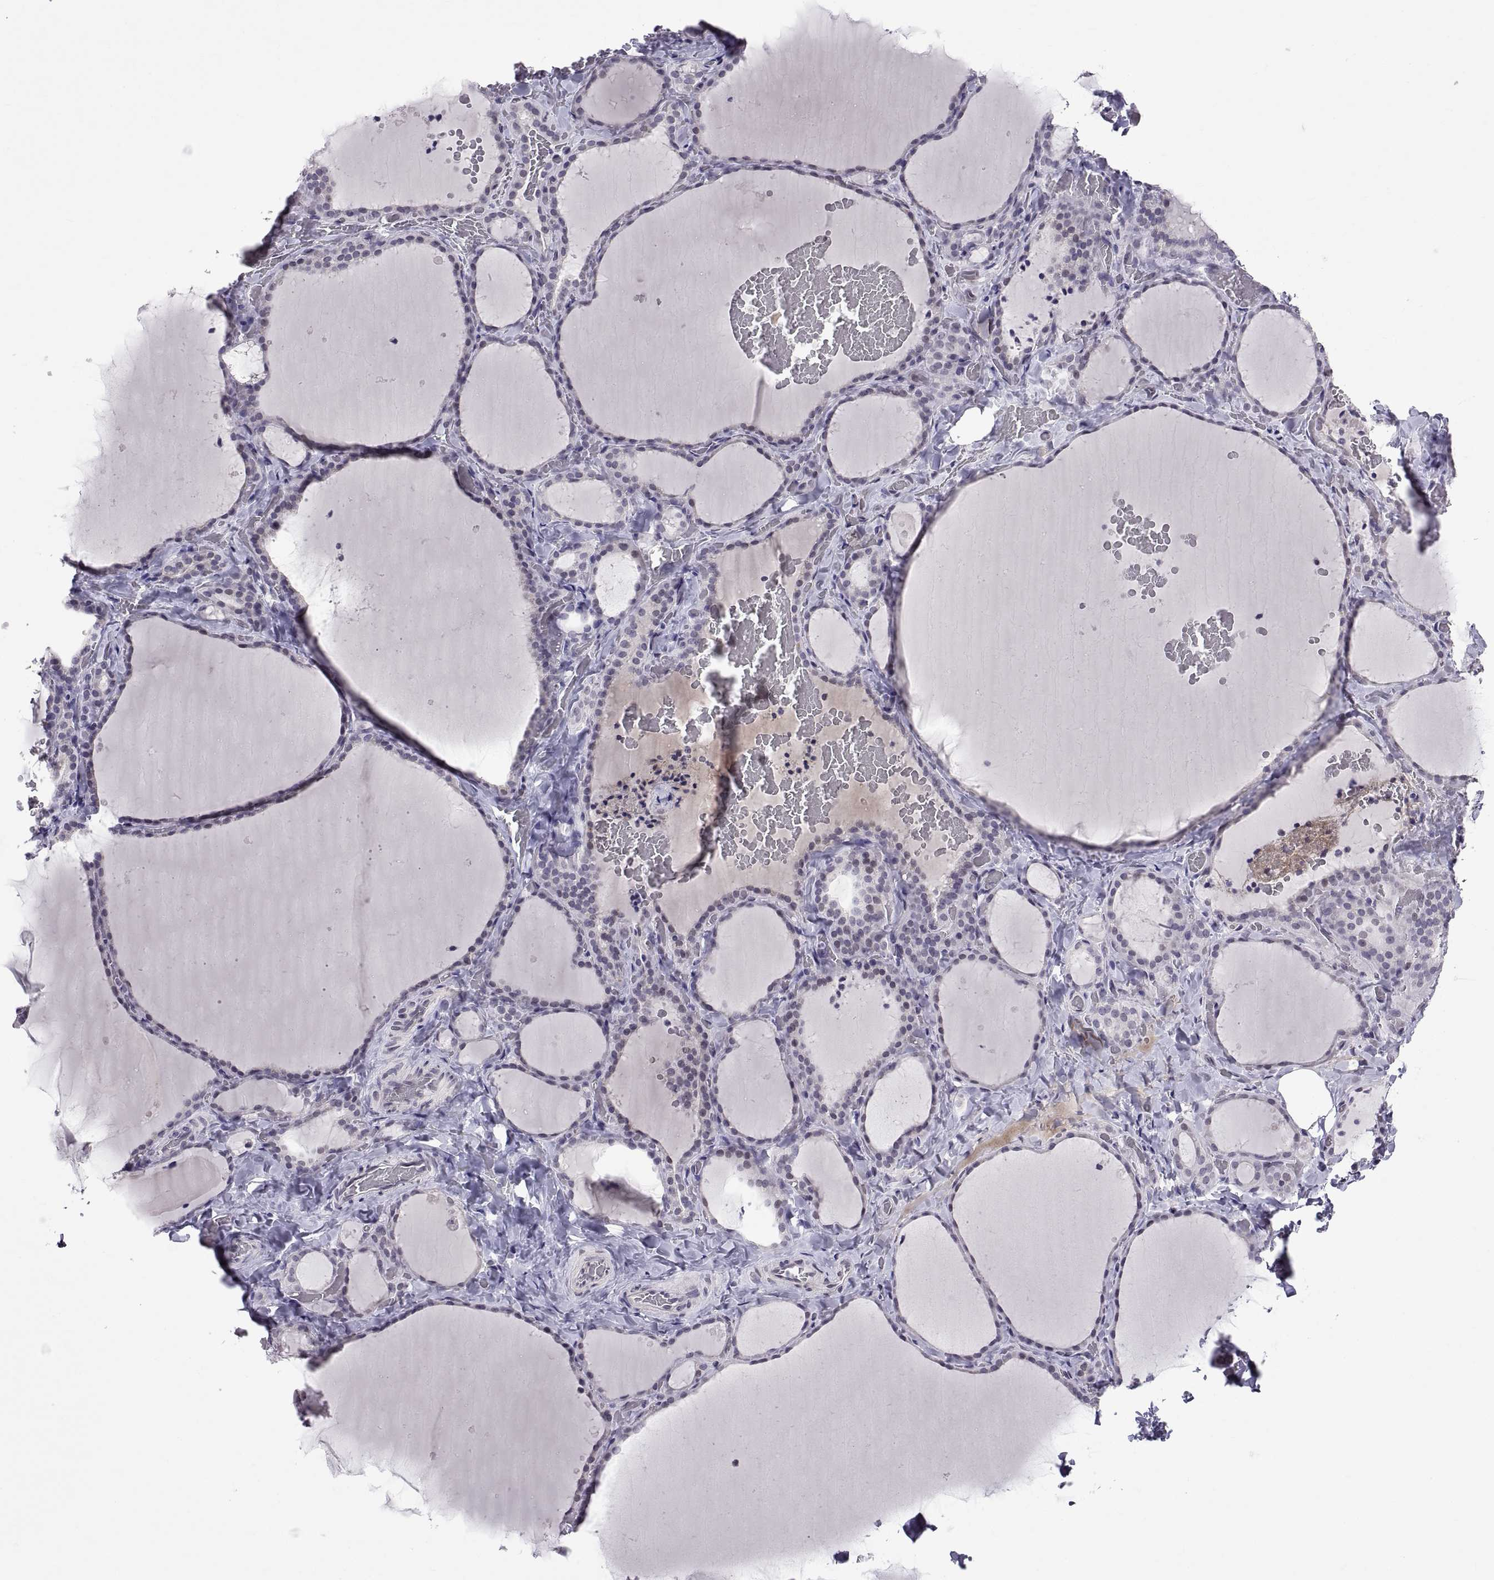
{"staining": {"intensity": "negative", "quantity": "none", "location": "none"}, "tissue": "thyroid gland", "cell_type": "Glandular cells", "image_type": "normal", "snomed": [{"axis": "morphology", "description": "Normal tissue, NOS"}, {"axis": "topography", "description": "Thyroid gland"}], "caption": "High magnification brightfield microscopy of normal thyroid gland stained with DAB (brown) and counterstained with hematoxylin (blue): glandular cells show no significant expression. (DAB immunohistochemistry (IHC) with hematoxylin counter stain).", "gene": "KRT77", "patient": {"sex": "female", "age": 22}}